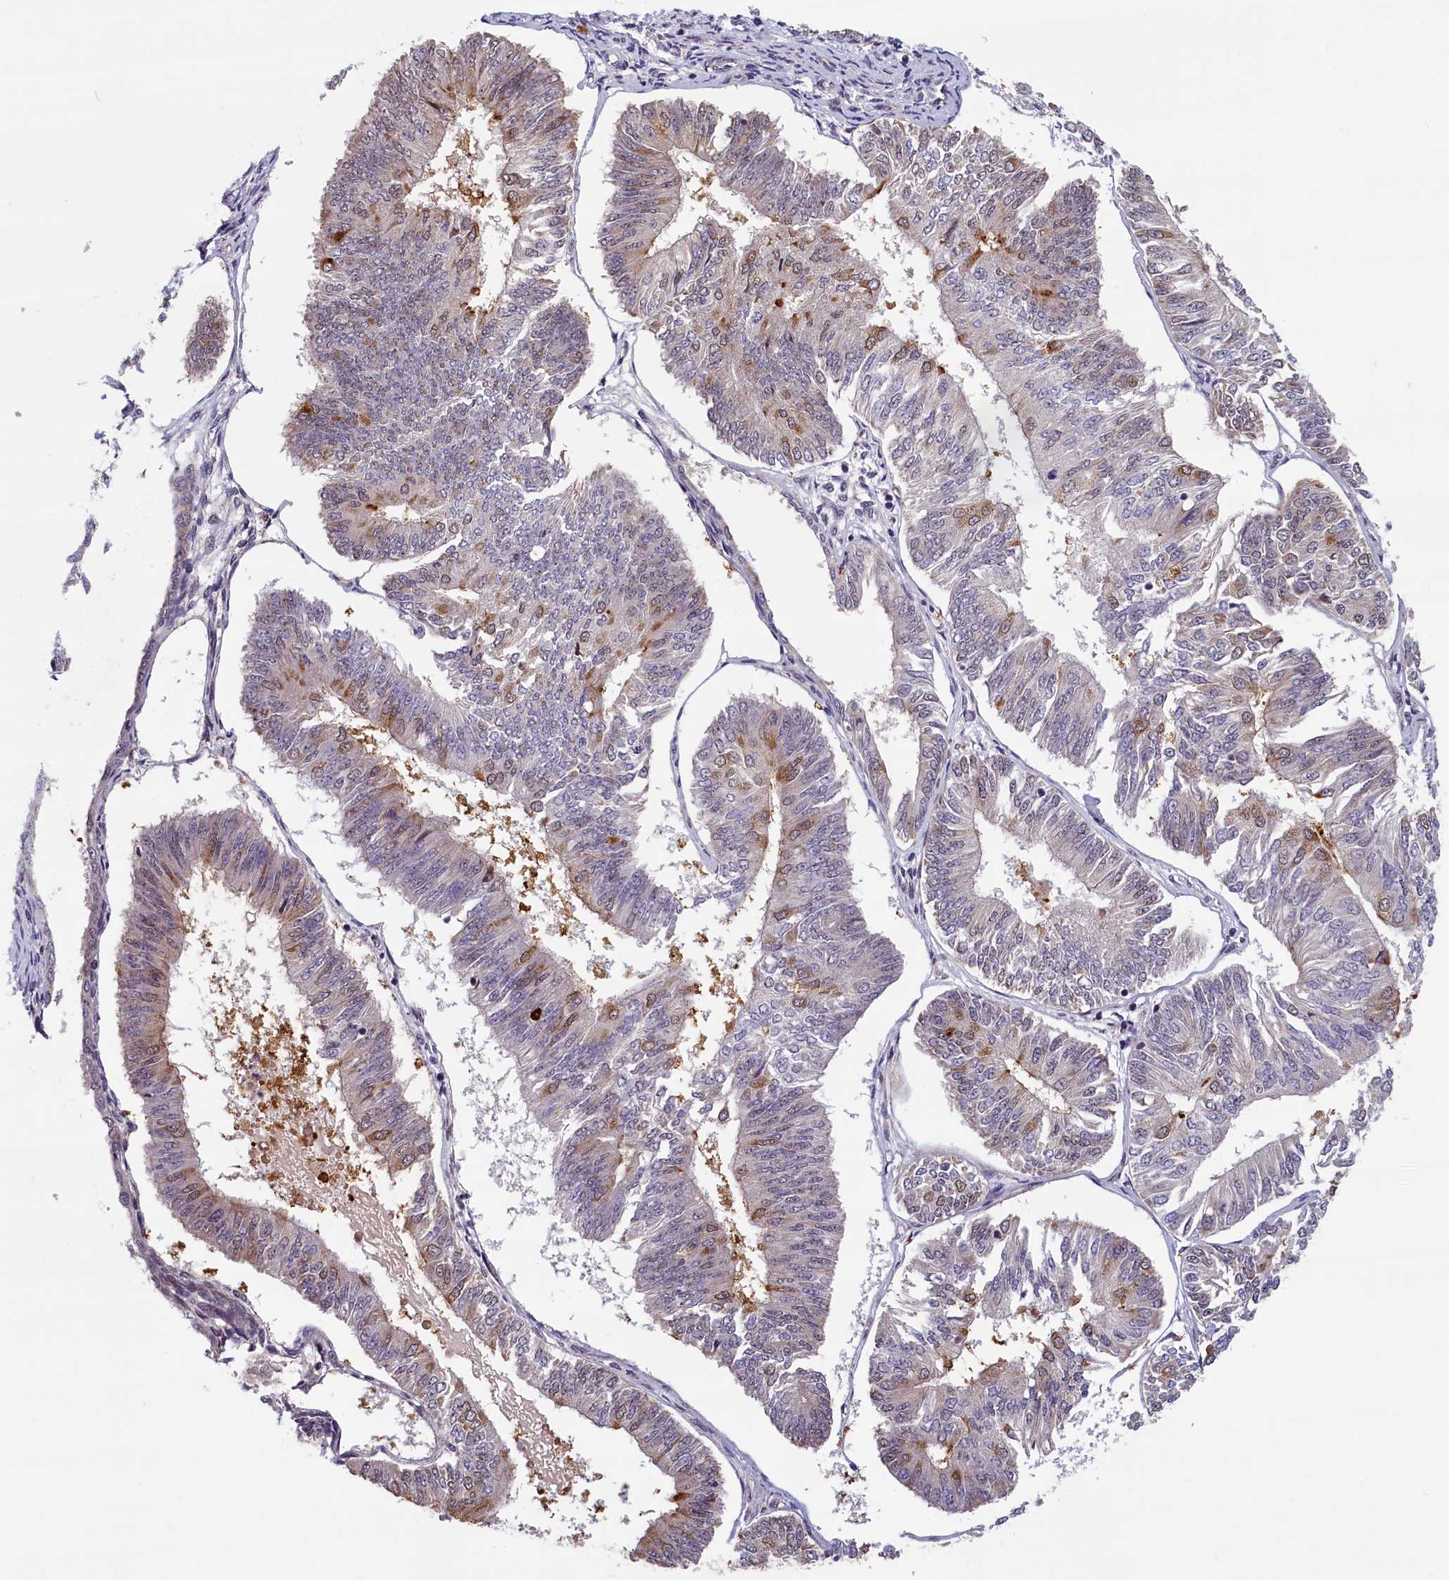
{"staining": {"intensity": "moderate", "quantity": "<25%", "location": "cytoplasmic/membranous"}, "tissue": "endometrial cancer", "cell_type": "Tumor cells", "image_type": "cancer", "snomed": [{"axis": "morphology", "description": "Adenocarcinoma, NOS"}, {"axis": "topography", "description": "Endometrium"}], "caption": "Protein staining of adenocarcinoma (endometrial) tissue exhibits moderate cytoplasmic/membranous expression in about <25% of tumor cells.", "gene": "KCNK6", "patient": {"sex": "female", "age": 58}}